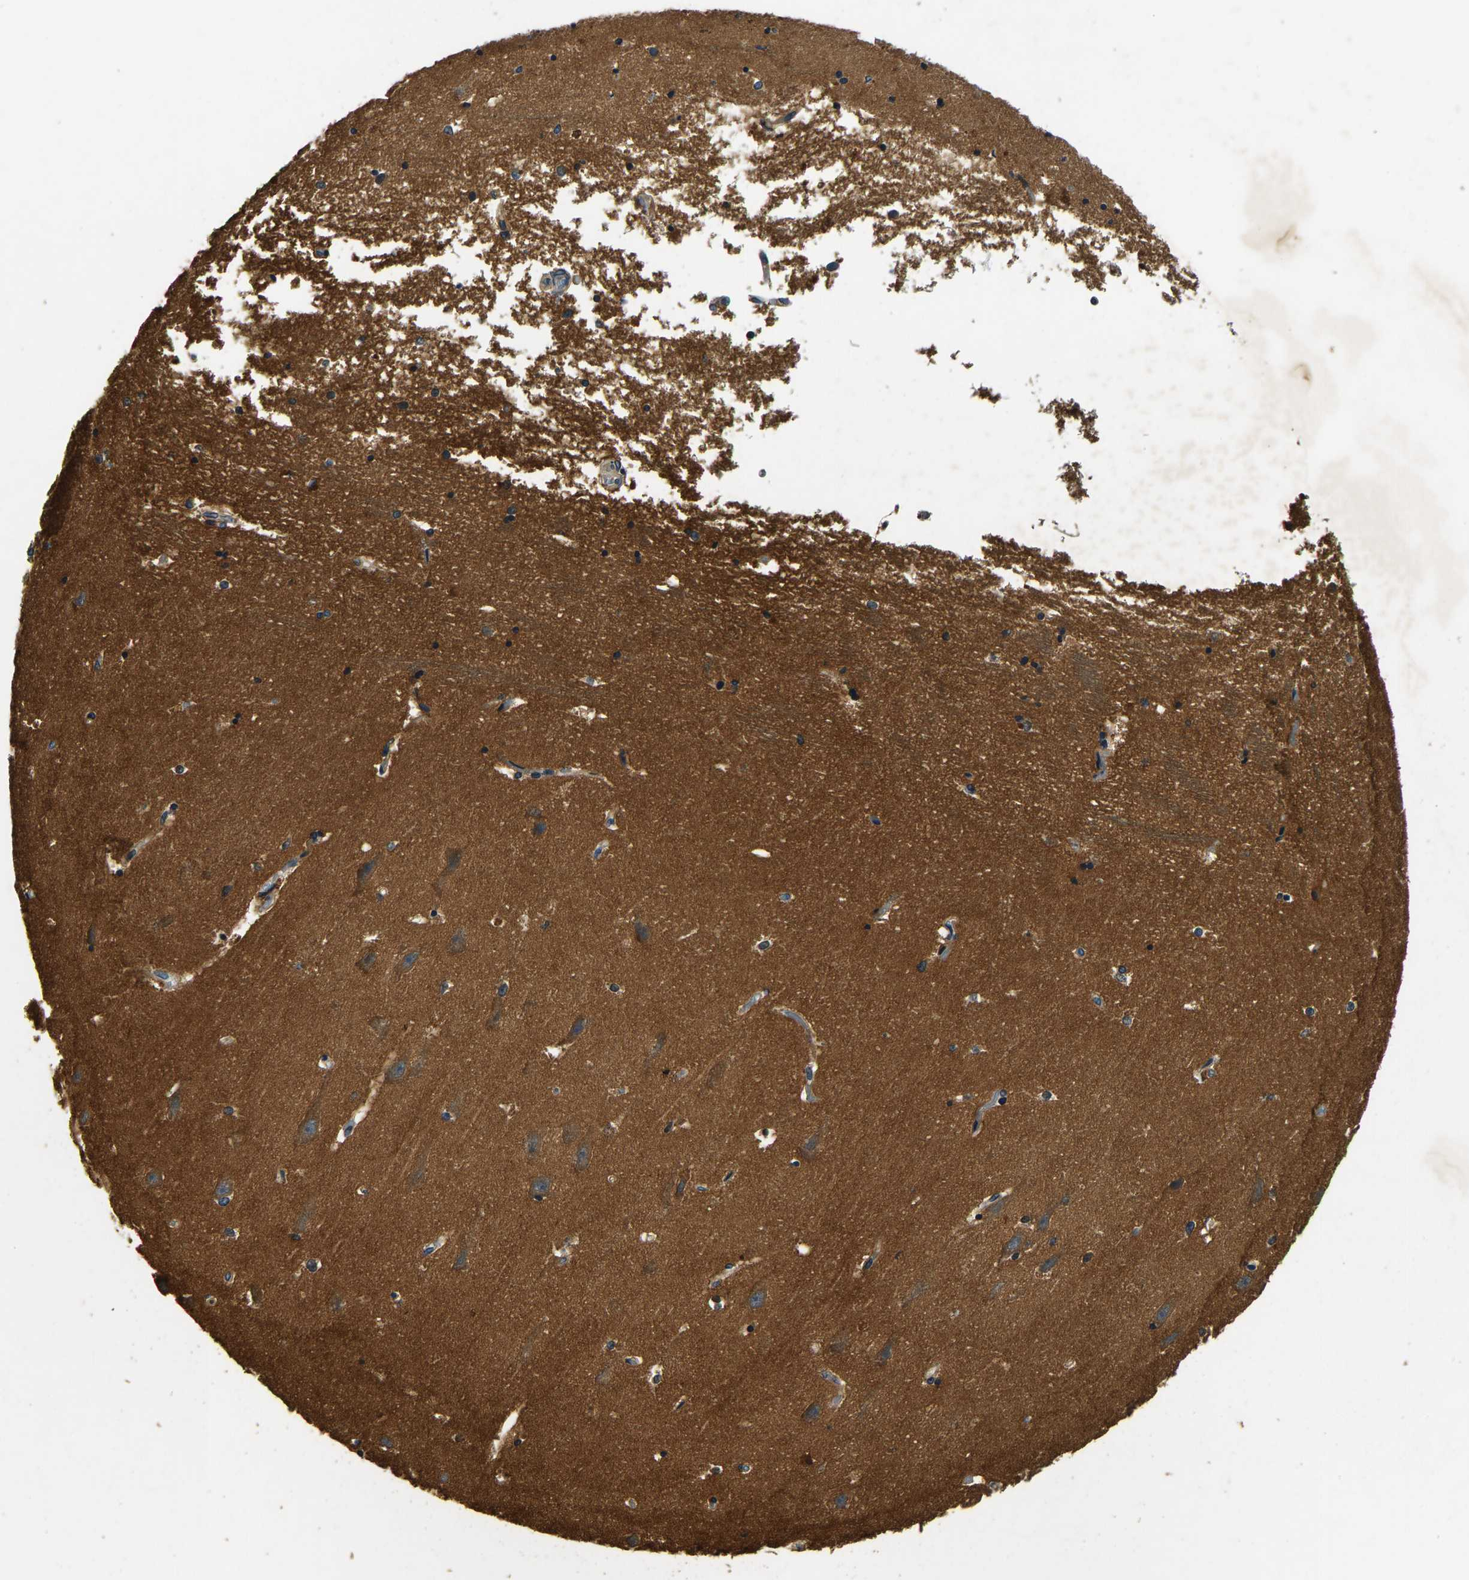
{"staining": {"intensity": "moderate", "quantity": "25%-75%", "location": "cytoplasmic/membranous"}, "tissue": "hippocampus", "cell_type": "Glial cells", "image_type": "normal", "snomed": [{"axis": "morphology", "description": "Normal tissue, NOS"}, {"axis": "topography", "description": "Hippocampus"}], "caption": "IHC photomicrograph of normal hippocampus: hippocampus stained using IHC exhibits medium levels of moderate protein expression localized specifically in the cytoplasmic/membranous of glial cells, appearing as a cytoplasmic/membranous brown color.", "gene": "RESF1", "patient": {"sex": "male", "age": 45}}